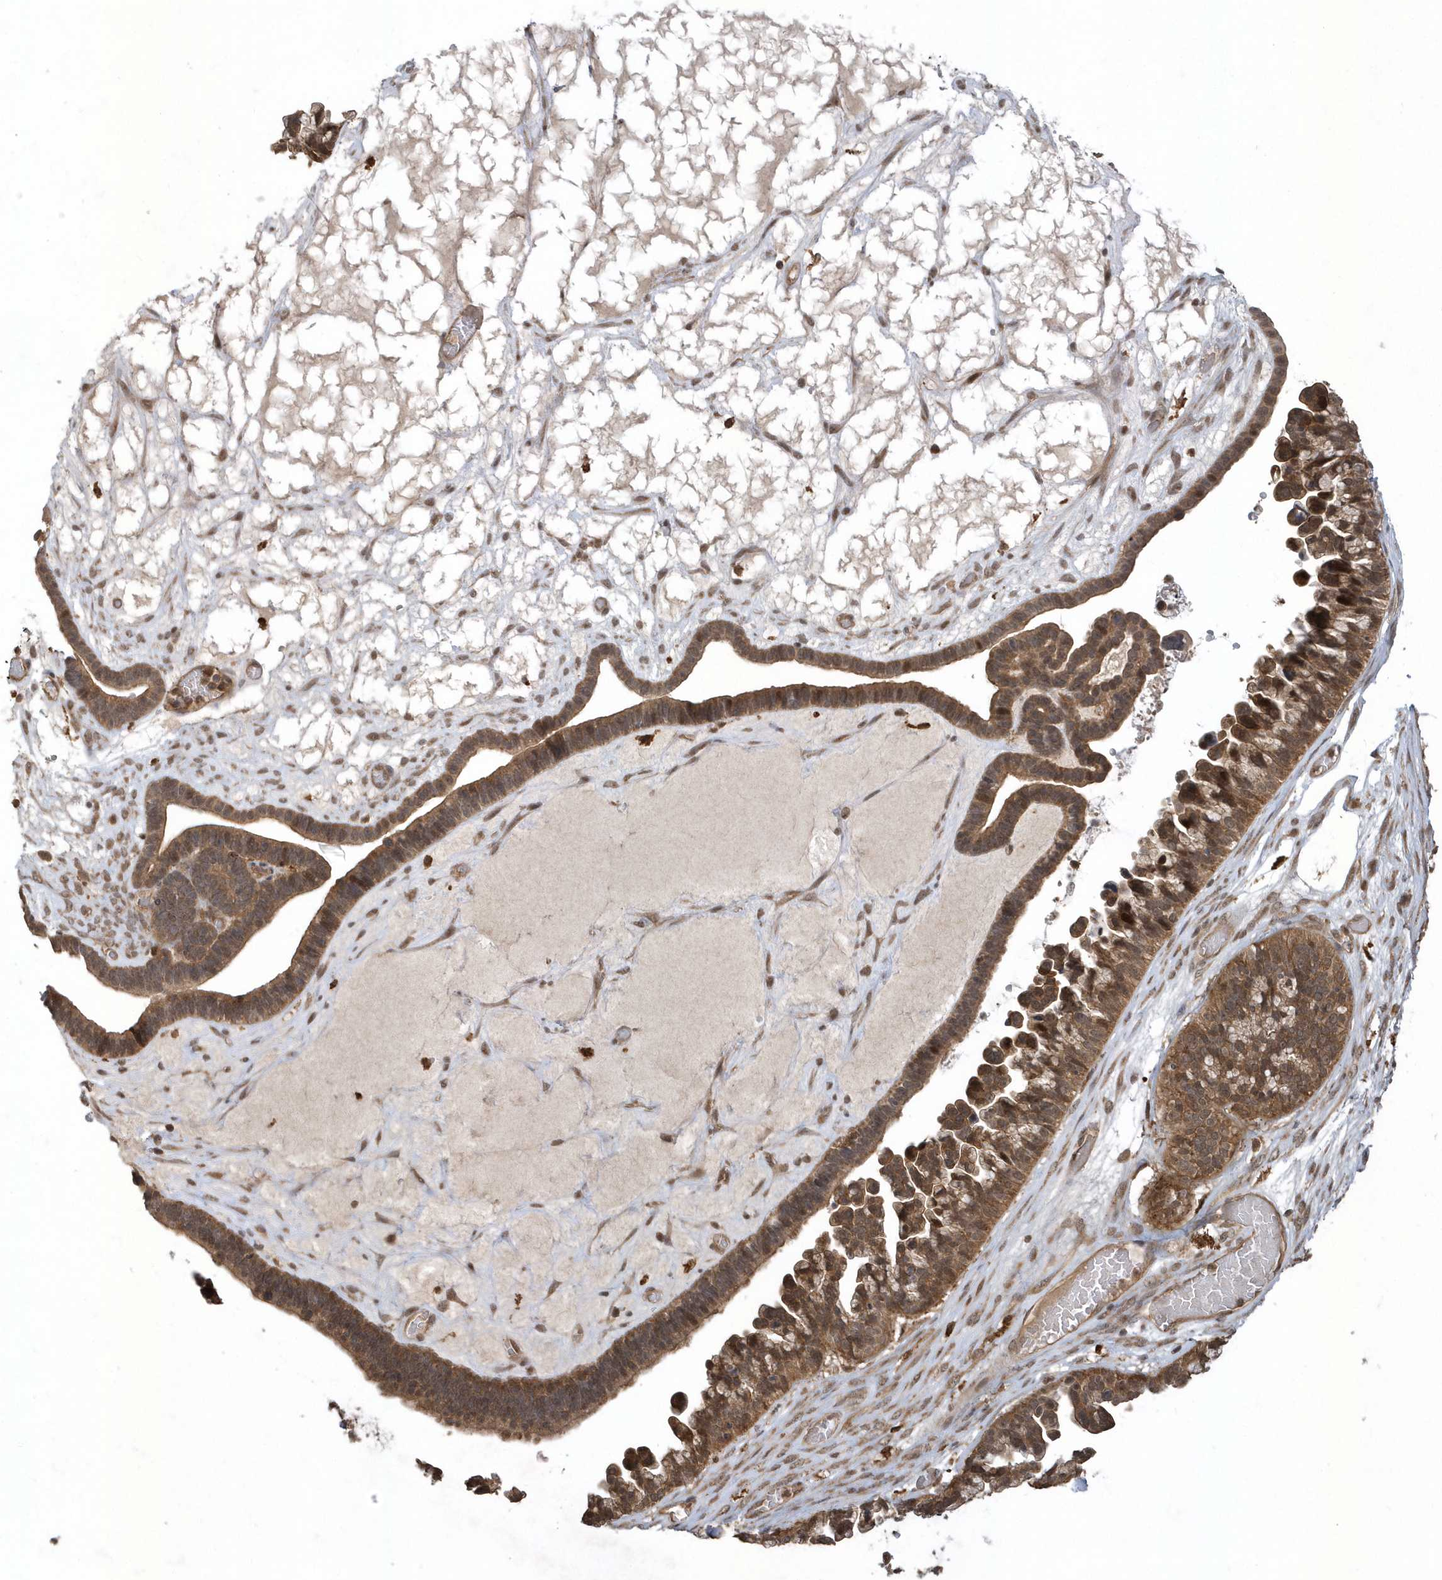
{"staining": {"intensity": "moderate", "quantity": ">75%", "location": "cytoplasmic/membranous"}, "tissue": "ovarian cancer", "cell_type": "Tumor cells", "image_type": "cancer", "snomed": [{"axis": "morphology", "description": "Cystadenocarcinoma, serous, NOS"}, {"axis": "topography", "description": "Ovary"}], "caption": "Immunohistochemical staining of ovarian cancer (serous cystadenocarcinoma) shows moderate cytoplasmic/membranous protein expression in about >75% of tumor cells. (Brightfield microscopy of DAB IHC at high magnification).", "gene": "LACC1", "patient": {"sex": "female", "age": 56}}